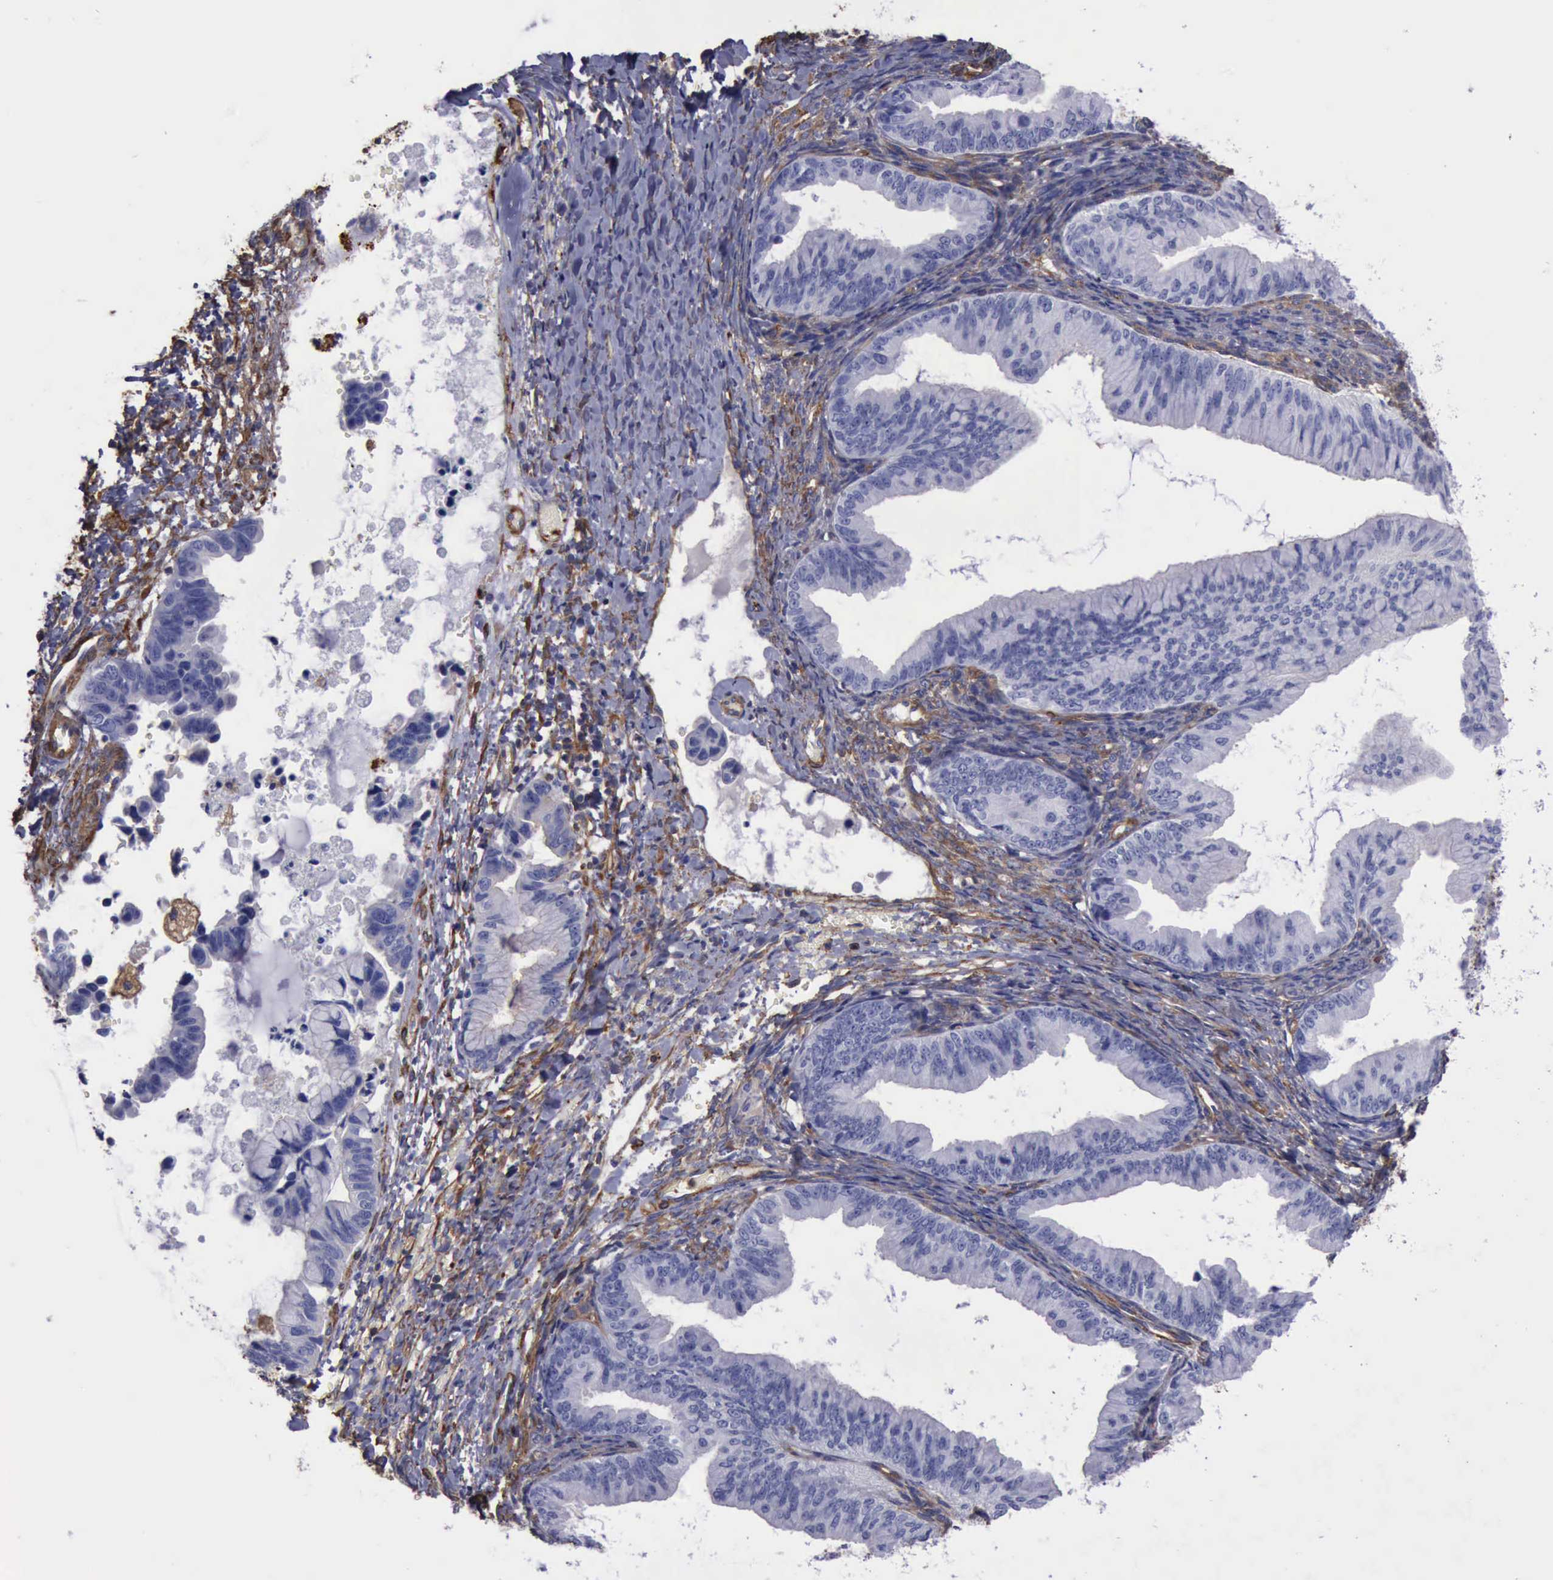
{"staining": {"intensity": "negative", "quantity": "none", "location": "none"}, "tissue": "ovarian cancer", "cell_type": "Tumor cells", "image_type": "cancer", "snomed": [{"axis": "morphology", "description": "Cystadenocarcinoma, mucinous, NOS"}, {"axis": "topography", "description": "Ovary"}], "caption": "Tumor cells are negative for brown protein staining in mucinous cystadenocarcinoma (ovarian).", "gene": "FLNA", "patient": {"sex": "female", "age": 36}}